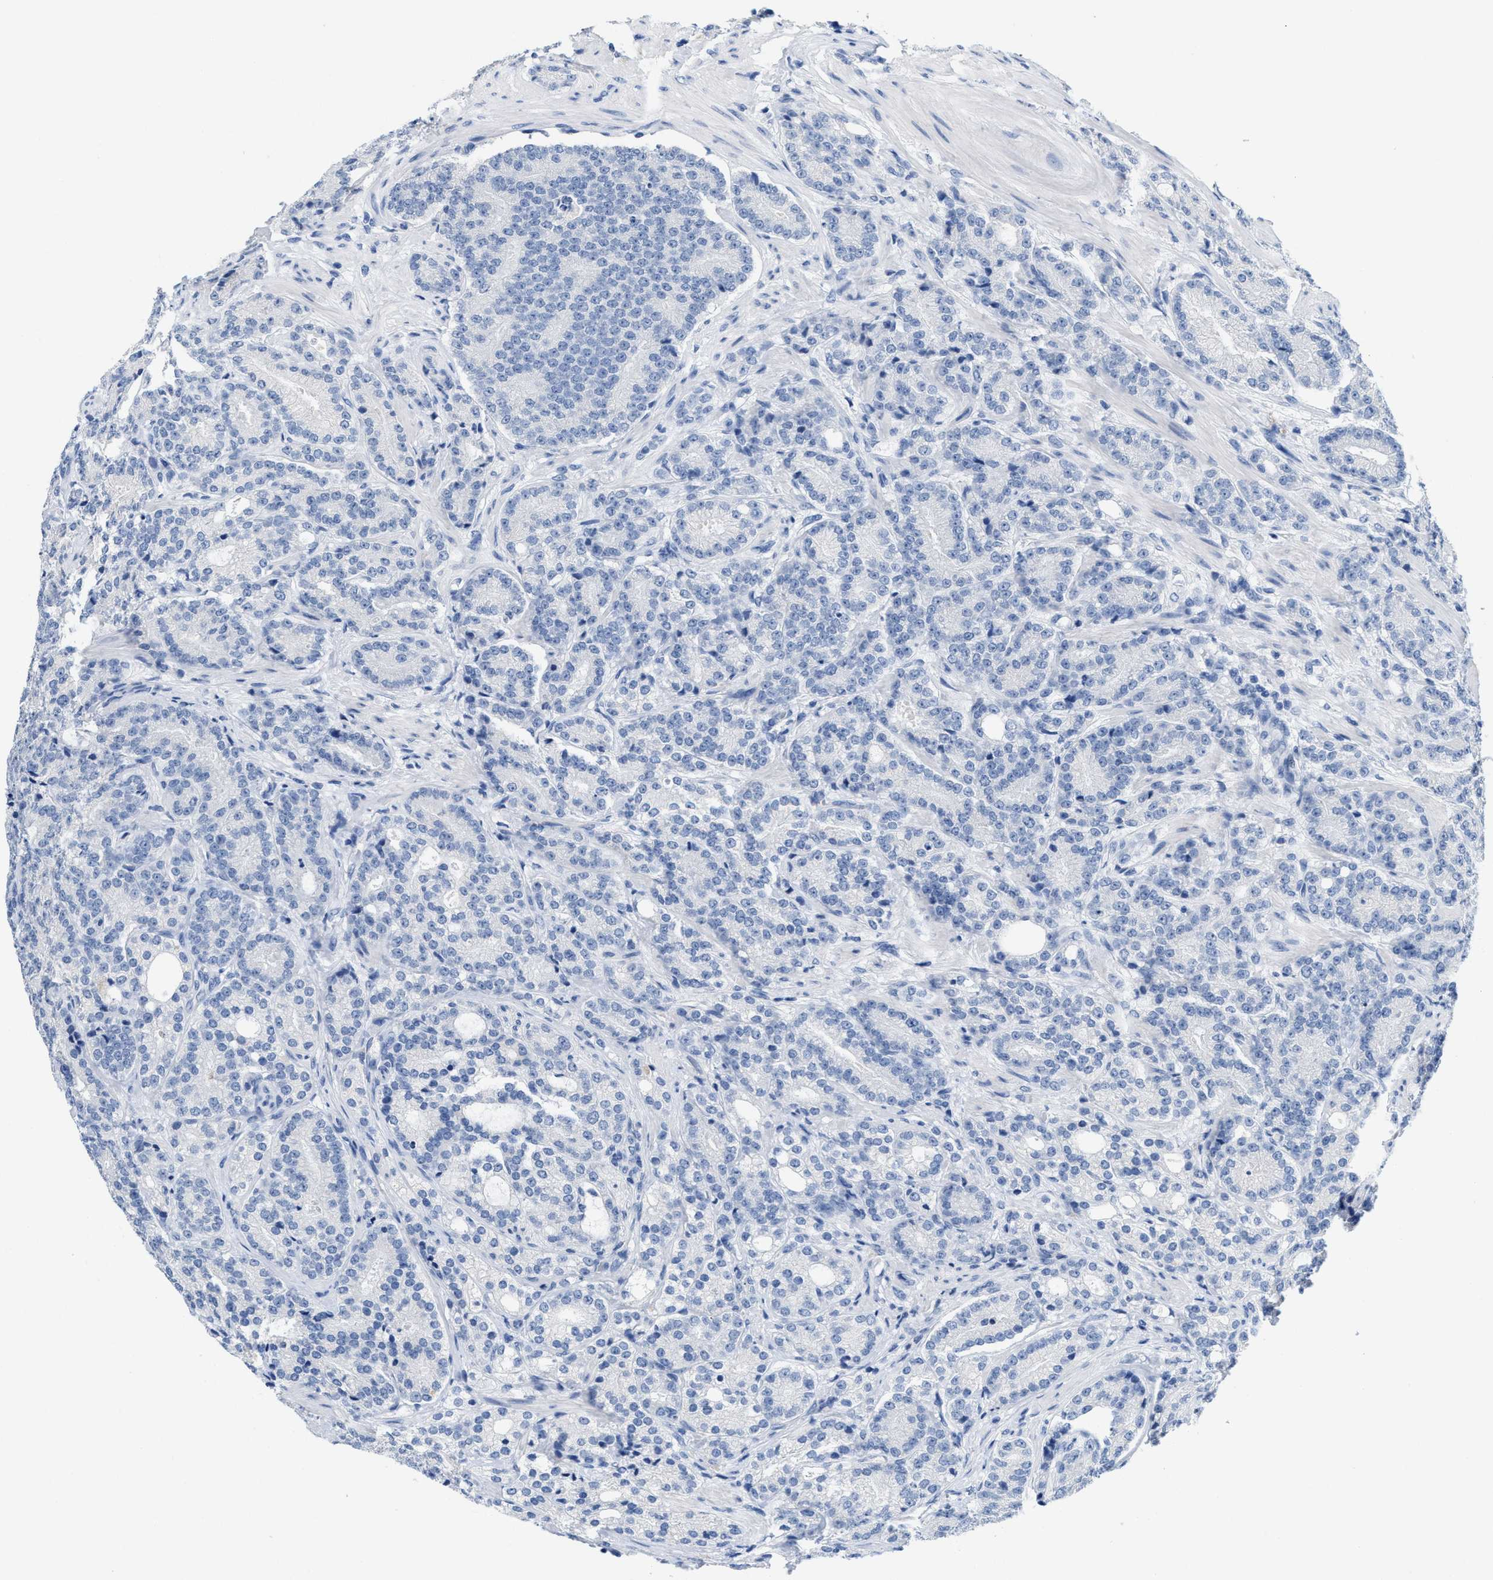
{"staining": {"intensity": "negative", "quantity": "none", "location": "none"}, "tissue": "prostate cancer", "cell_type": "Tumor cells", "image_type": "cancer", "snomed": [{"axis": "morphology", "description": "Adenocarcinoma, High grade"}, {"axis": "topography", "description": "Prostate"}], "caption": "Tumor cells are negative for protein expression in human adenocarcinoma (high-grade) (prostate).", "gene": "CR1", "patient": {"sex": "male", "age": 61}}